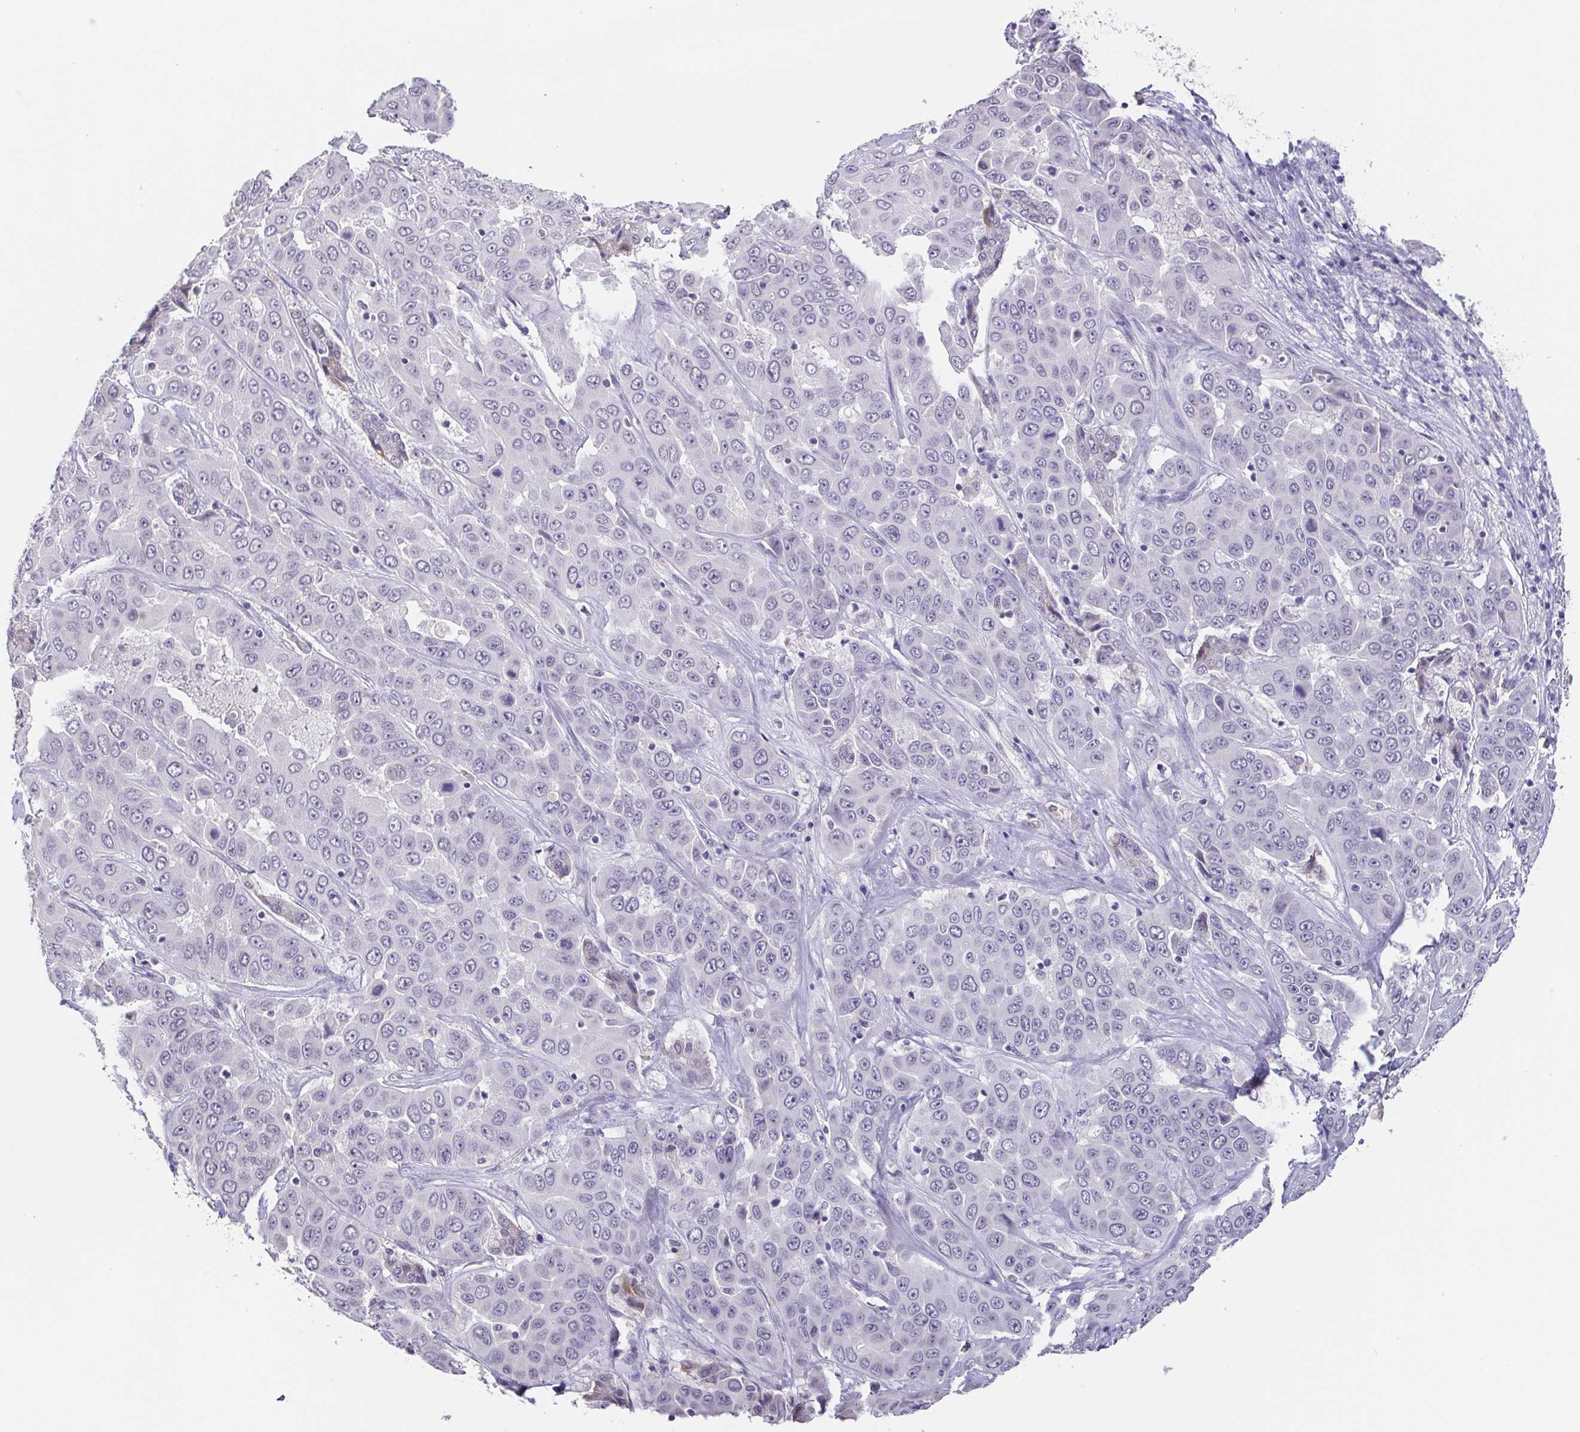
{"staining": {"intensity": "negative", "quantity": "none", "location": "none"}, "tissue": "liver cancer", "cell_type": "Tumor cells", "image_type": "cancer", "snomed": [{"axis": "morphology", "description": "Cholangiocarcinoma"}, {"axis": "topography", "description": "Liver"}], "caption": "The histopathology image shows no significant staining in tumor cells of liver cancer. (DAB immunohistochemistry (IHC) visualized using brightfield microscopy, high magnification).", "gene": "NEFH", "patient": {"sex": "female", "age": 52}}